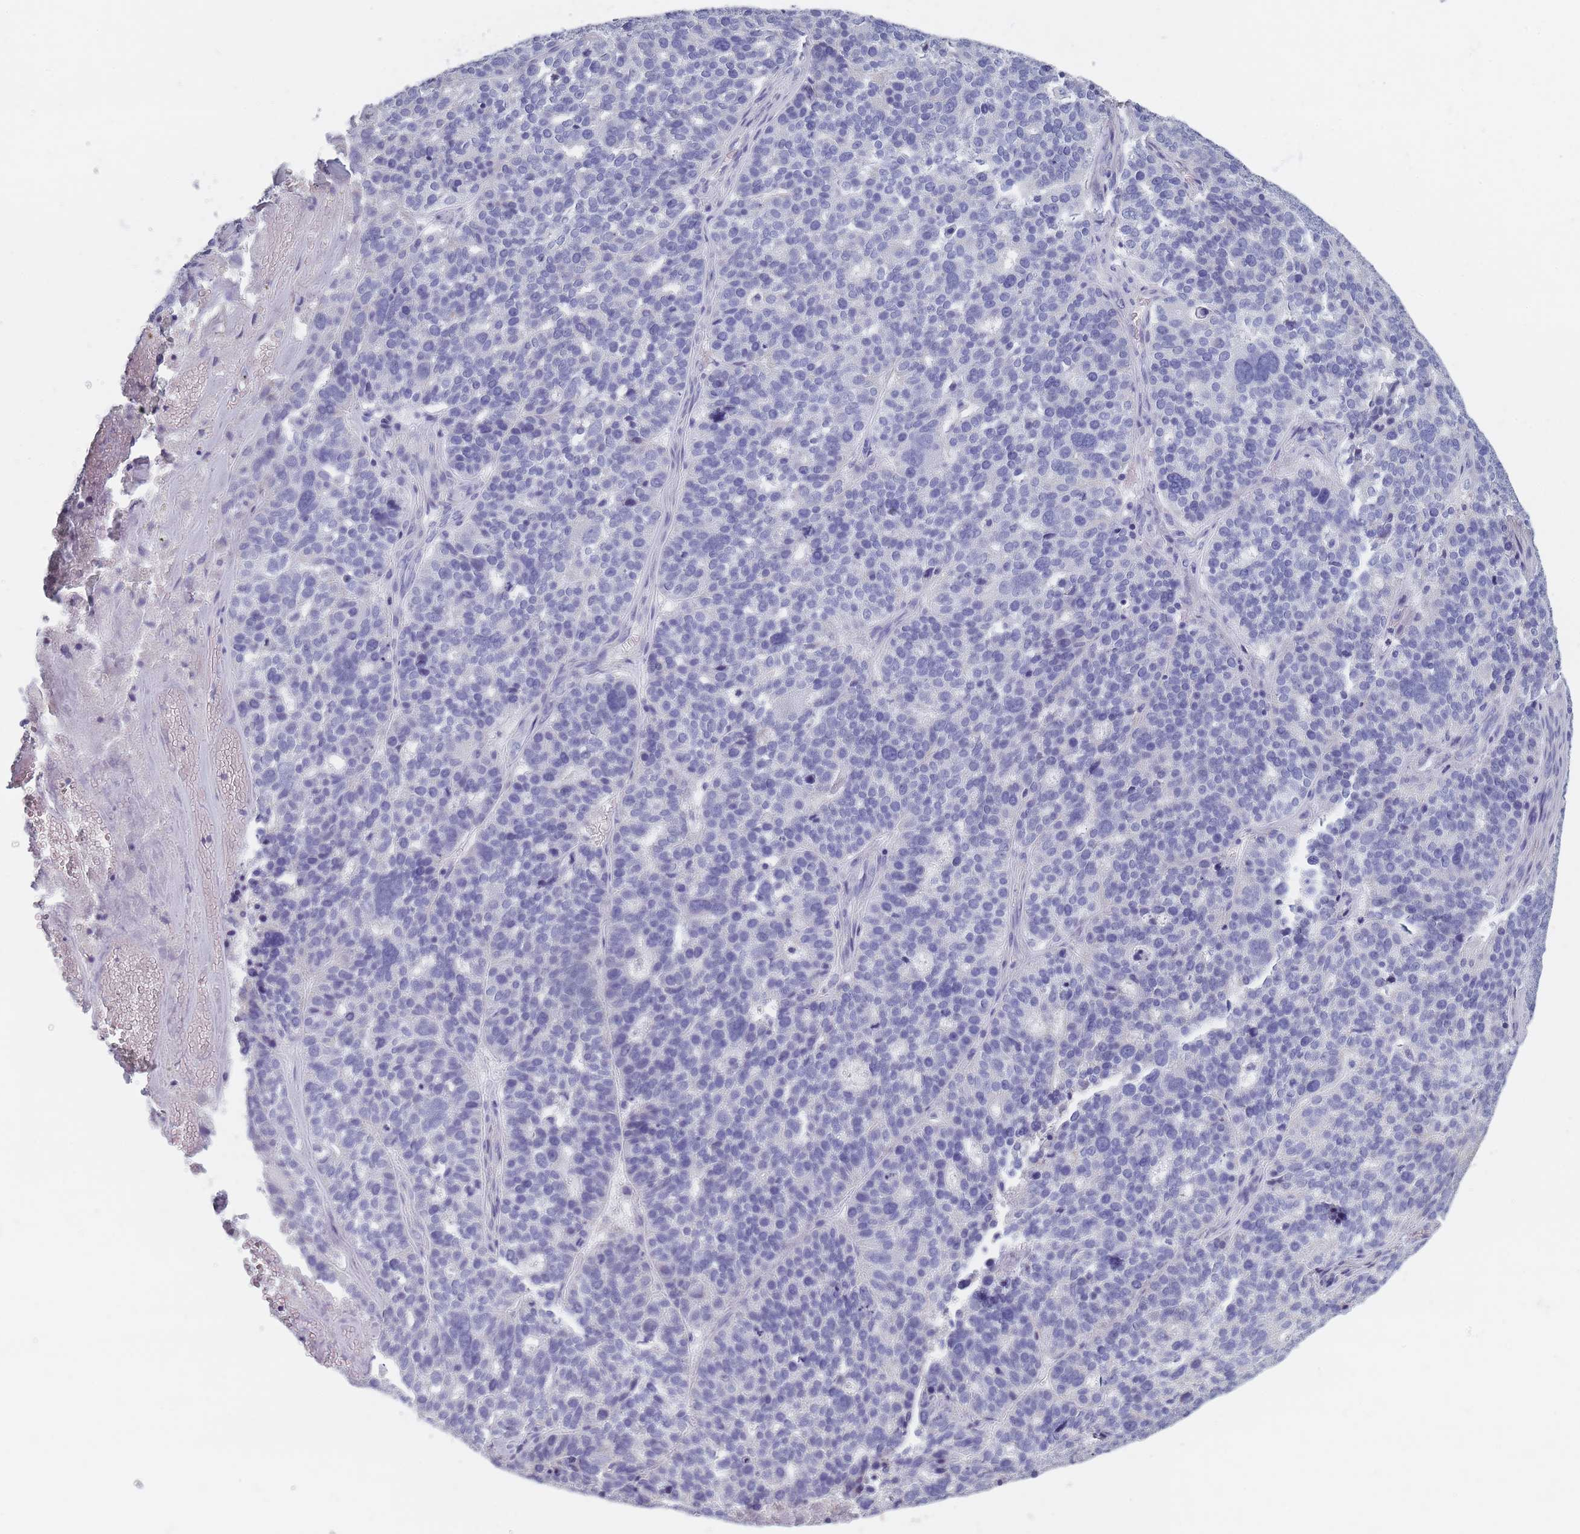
{"staining": {"intensity": "negative", "quantity": "none", "location": "none"}, "tissue": "ovarian cancer", "cell_type": "Tumor cells", "image_type": "cancer", "snomed": [{"axis": "morphology", "description": "Cystadenocarcinoma, serous, NOS"}, {"axis": "topography", "description": "Ovary"}], "caption": "An image of human ovarian cancer (serous cystadenocarcinoma) is negative for staining in tumor cells.", "gene": "OR4C5", "patient": {"sex": "female", "age": 59}}